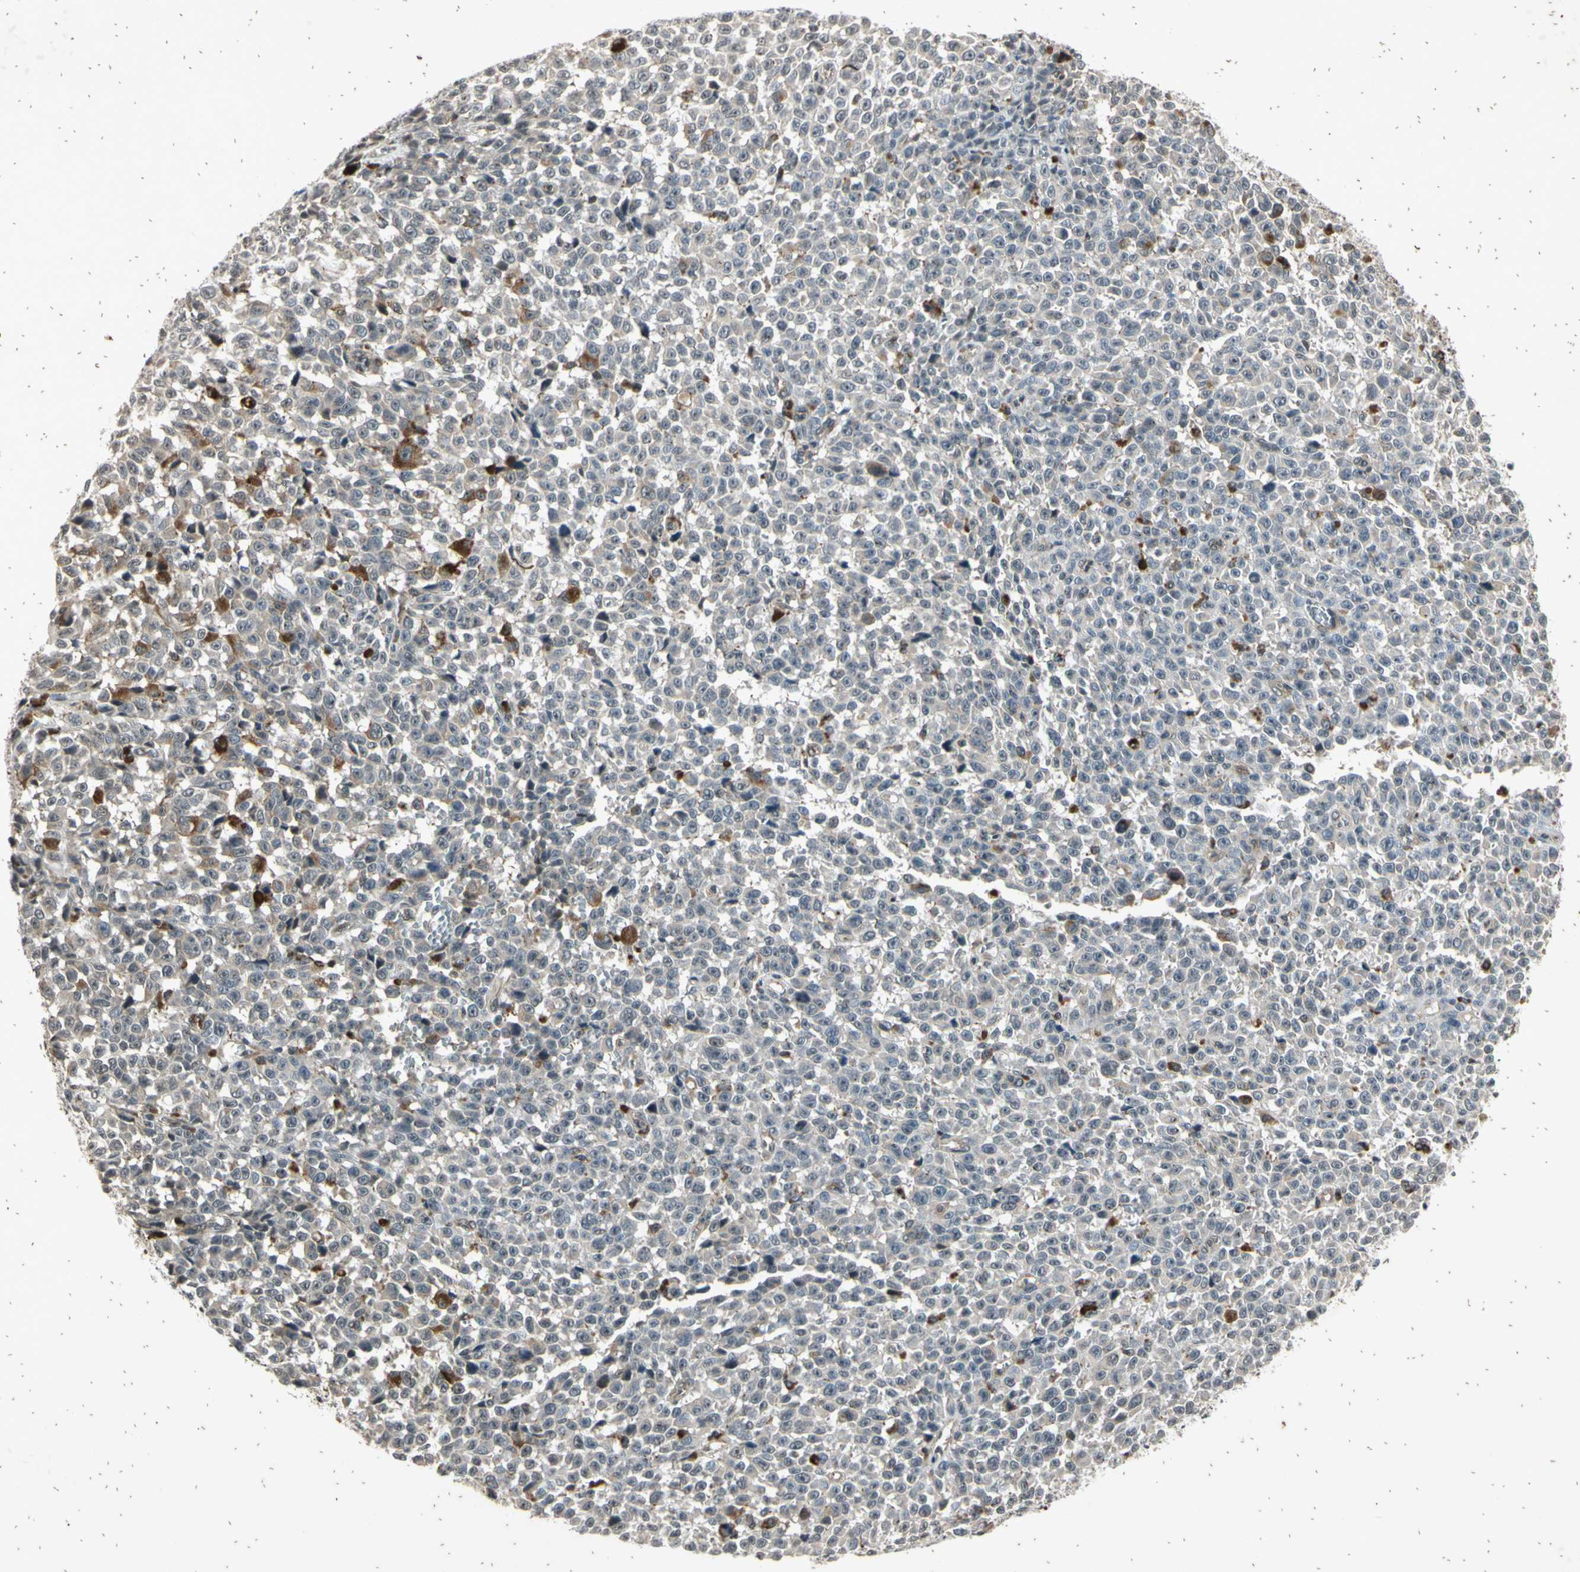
{"staining": {"intensity": "negative", "quantity": "none", "location": "none"}, "tissue": "melanoma", "cell_type": "Tumor cells", "image_type": "cancer", "snomed": [{"axis": "morphology", "description": "Malignant melanoma, NOS"}, {"axis": "topography", "description": "Skin"}], "caption": "Melanoma was stained to show a protein in brown. There is no significant positivity in tumor cells.", "gene": "EFNB2", "patient": {"sex": "female", "age": 82}}